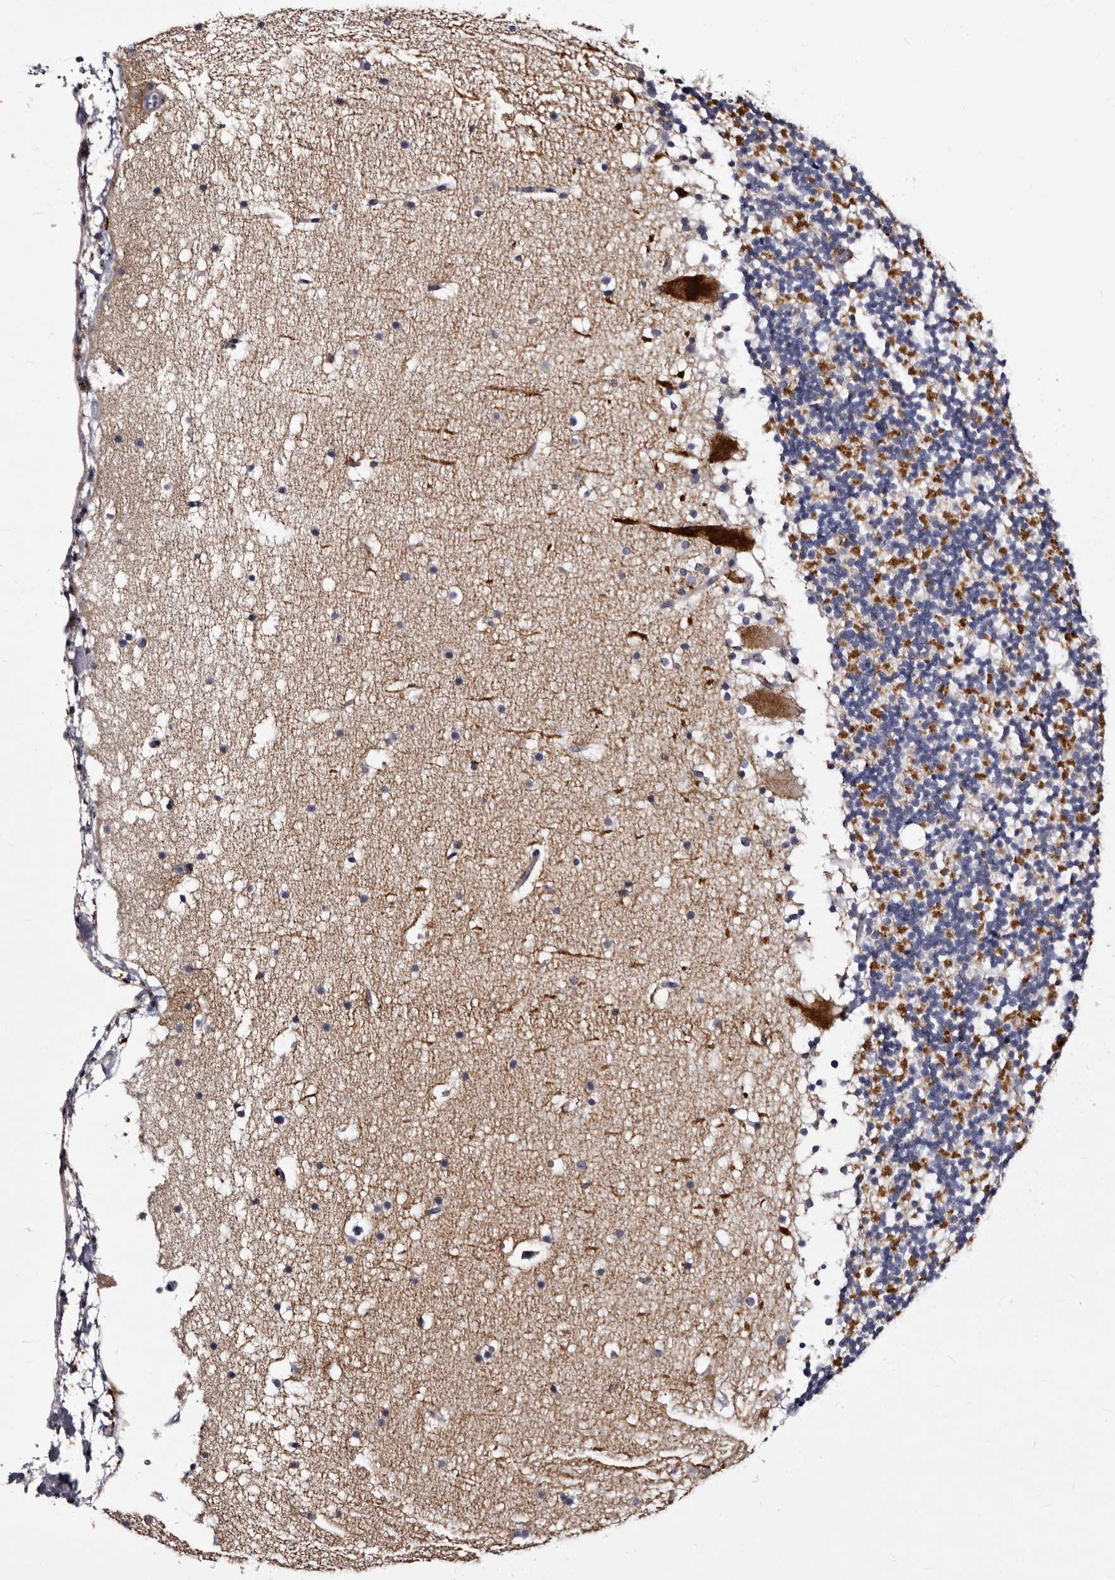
{"staining": {"intensity": "negative", "quantity": "none", "location": "none"}, "tissue": "cerebellum", "cell_type": "Cells in granular layer", "image_type": "normal", "snomed": [{"axis": "morphology", "description": "Normal tissue, NOS"}, {"axis": "topography", "description": "Cerebellum"}], "caption": "High power microscopy photomicrograph of an immunohistochemistry histopathology image of unremarkable cerebellum, revealing no significant expression in cells in granular layer.", "gene": "AUNIP", "patient": {"sex": "male", "age": 57}}